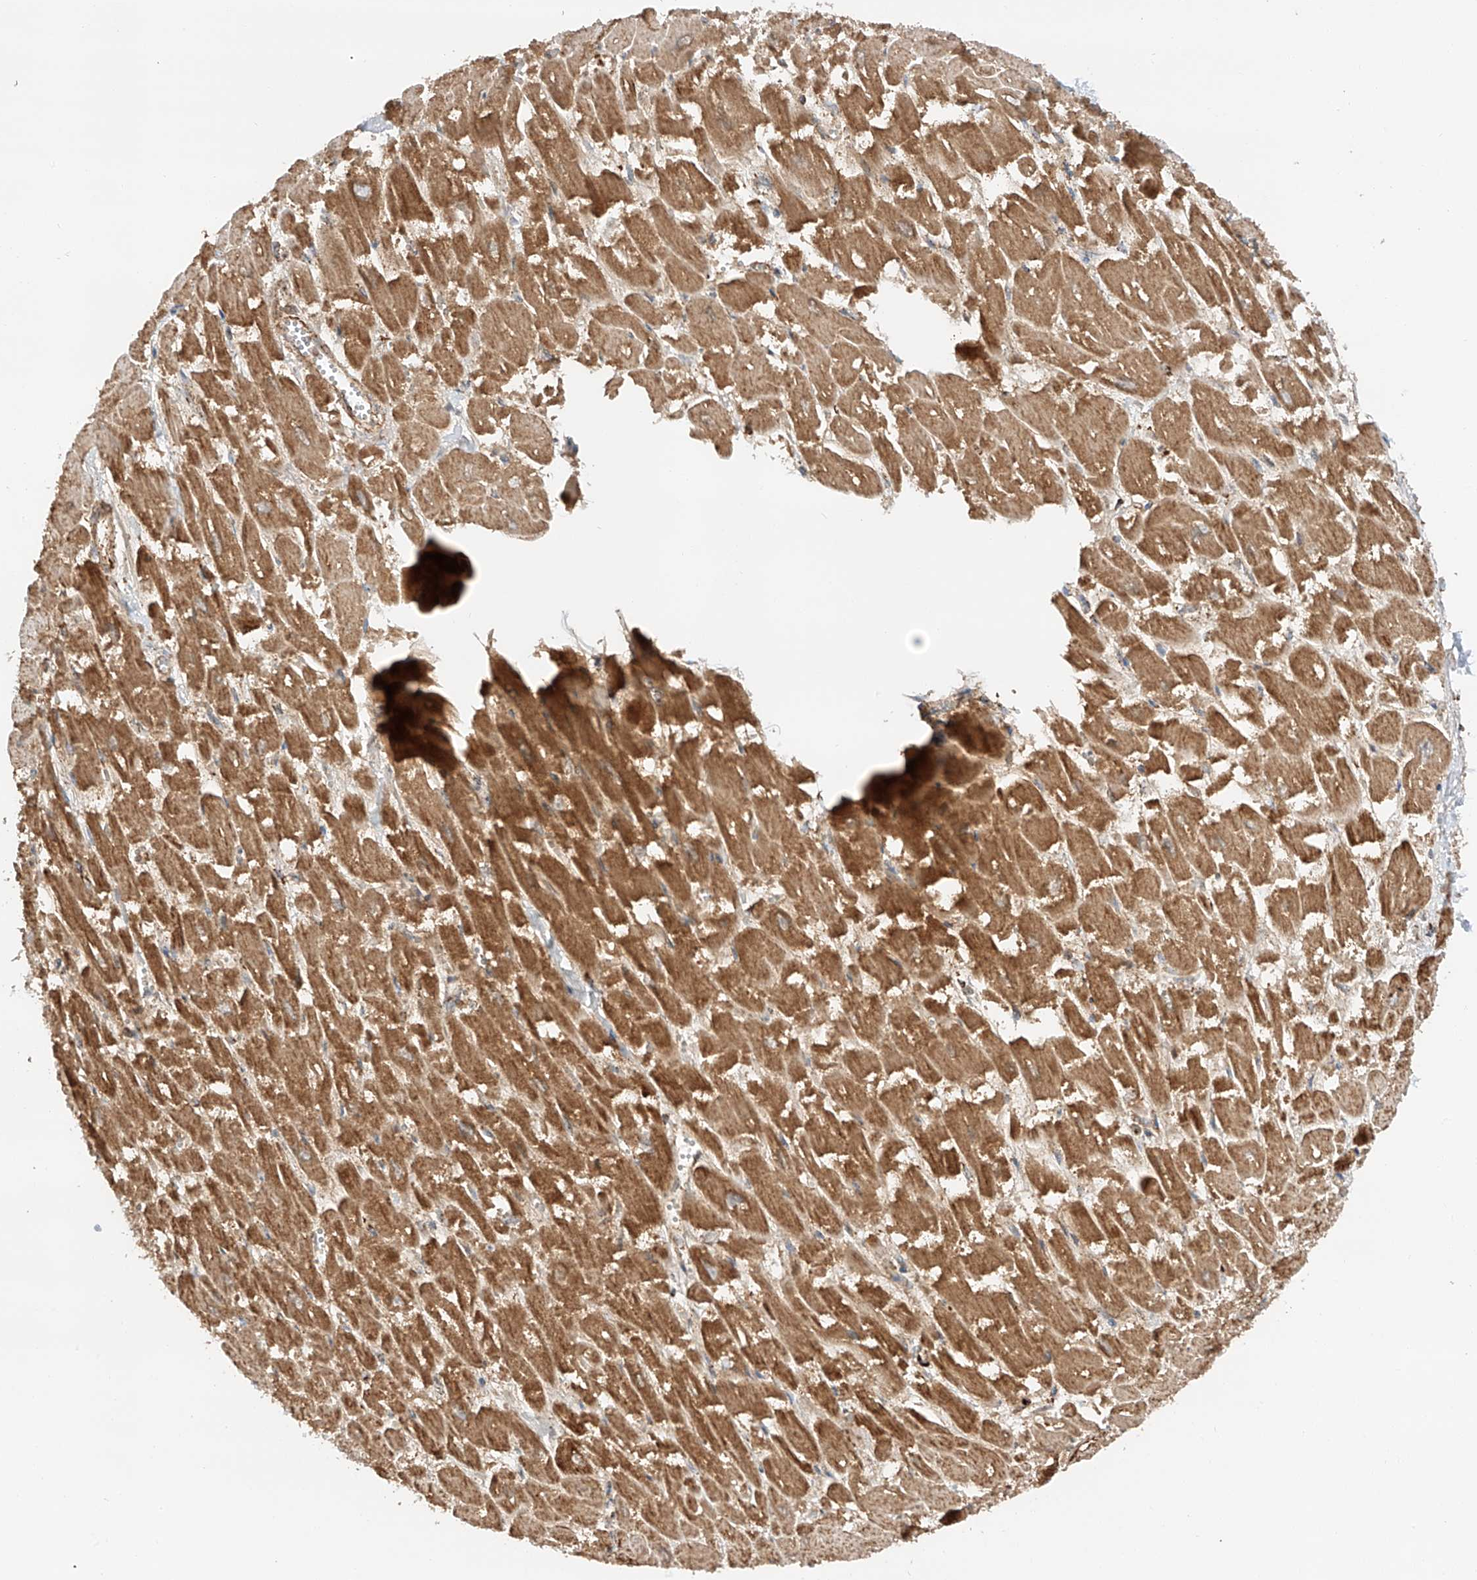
{"staining": {"intensity": "strong", "quantity": ">75%", "location": "cytoplasmic/membranous"}, "tissue": "heart muscle", "cell_type": "Cardiomyocytes", "image_type": "normal", "snomed": [{"axis": "morphology", "description": "Normal tissue, NOS"}, {"axis": "topography", "description": "Heart"}], "caption": "Protein staining by immunohistochemistry (IHC) shows strong cytoplasmic/membranous expression in about >75% of cardiomyocytes in benign heart muscle.", "gene": "TTC27", "patient": {"sex": "male", "age": 54}}